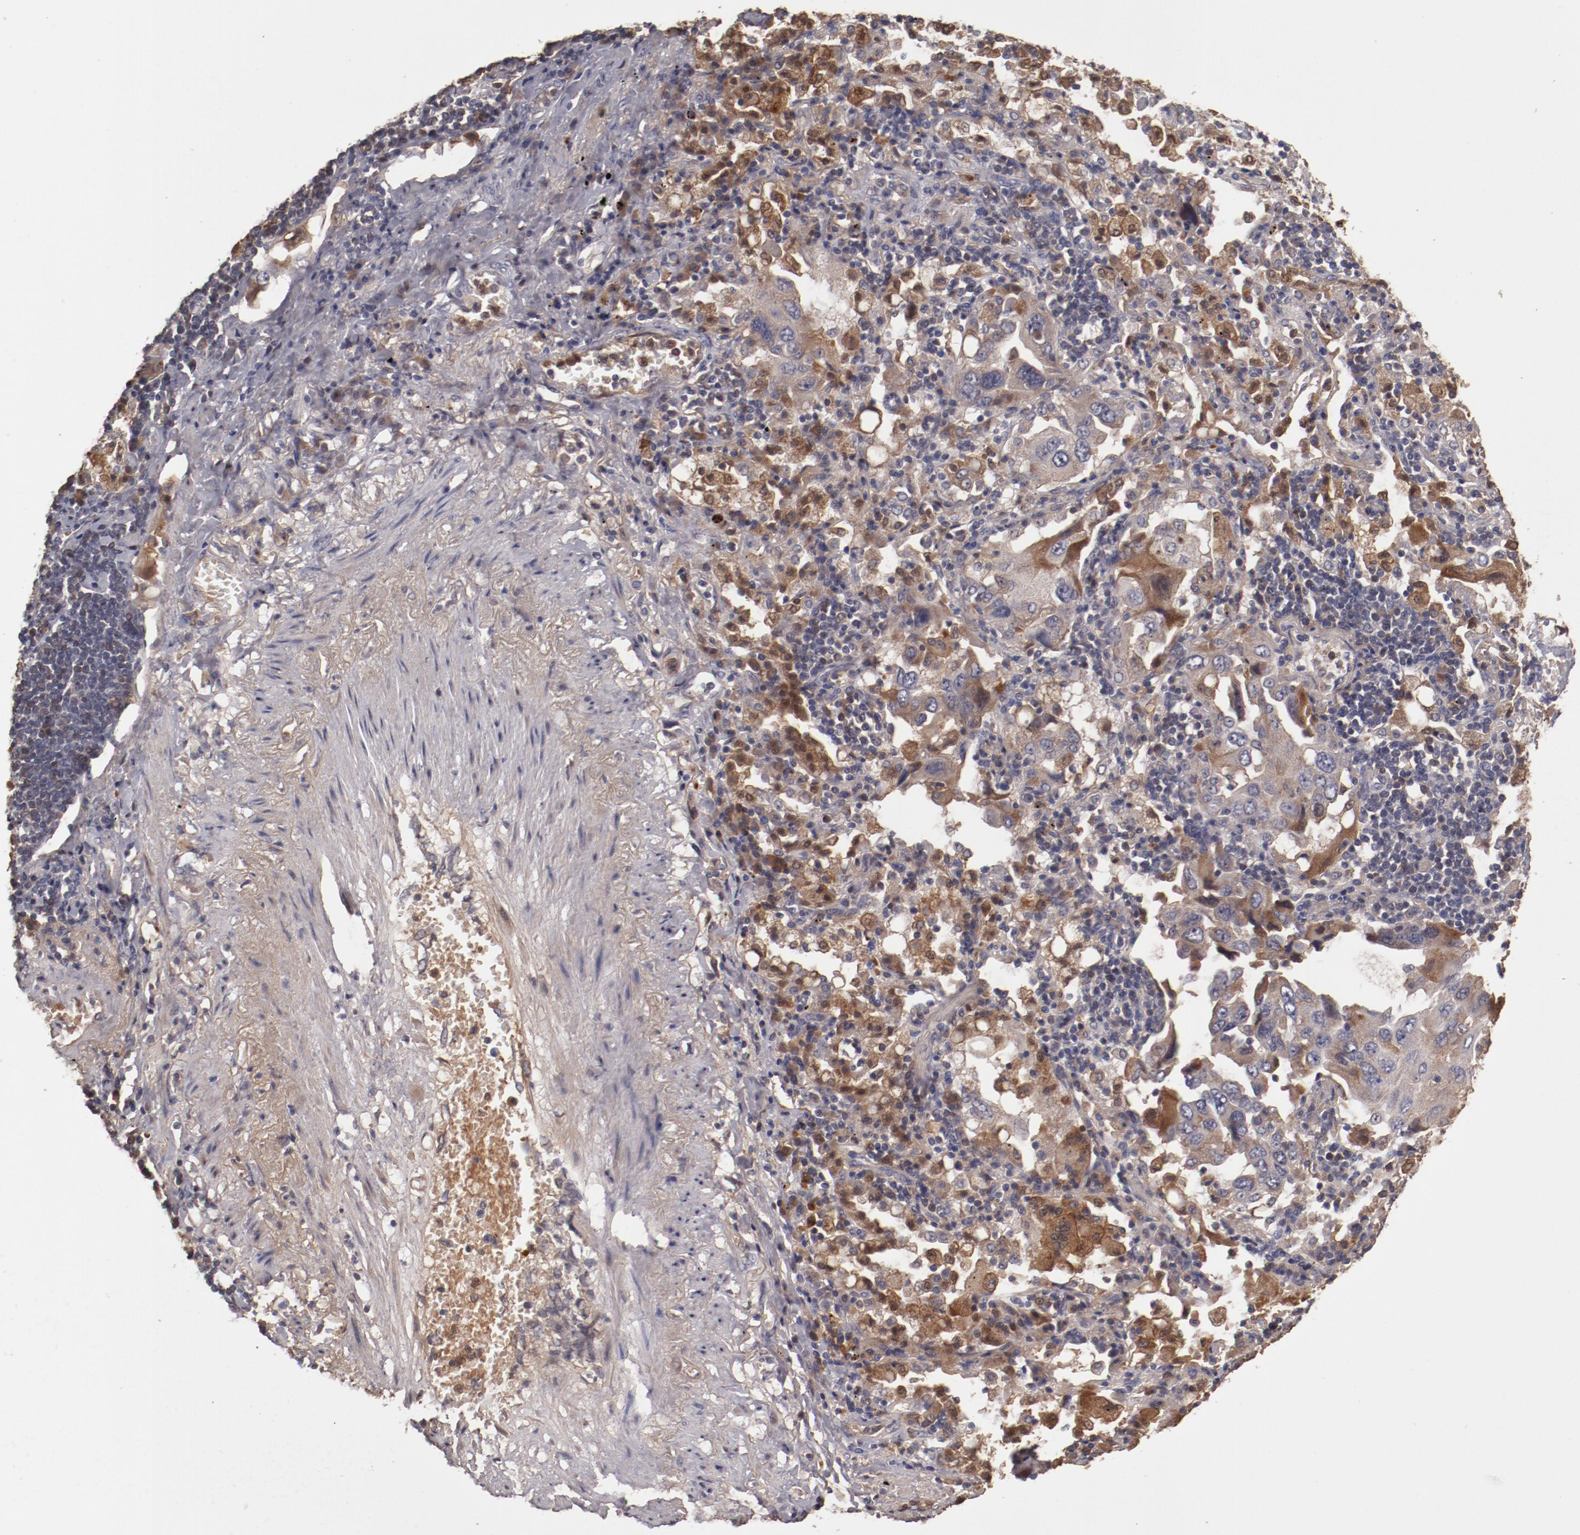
{"staining": {"intensity": "moderate", "quantity": "25%-75%", "location": "cytoplasmic/membranous"}, "tissue": "lung cancer", "cell_type": "Tumor cells", "image_type": "cancer", "snomed": [{"axis": "morphology", "description": "Adenocarcinoma, NOS"}, {"axis": "topography", "description": "Lung"}], "caption": "Adenocarcinoma (lung) stained with DAB immunohistochemistry demonstrates medium levels of moderate cytoplasmic/membranous staining in about 25%-75% of tumor cells. Ihc stains the protein of interest in brown and the nuclei are stained blue.", "gene": "CP", "patient": {"sex": "female", "age": 65}}